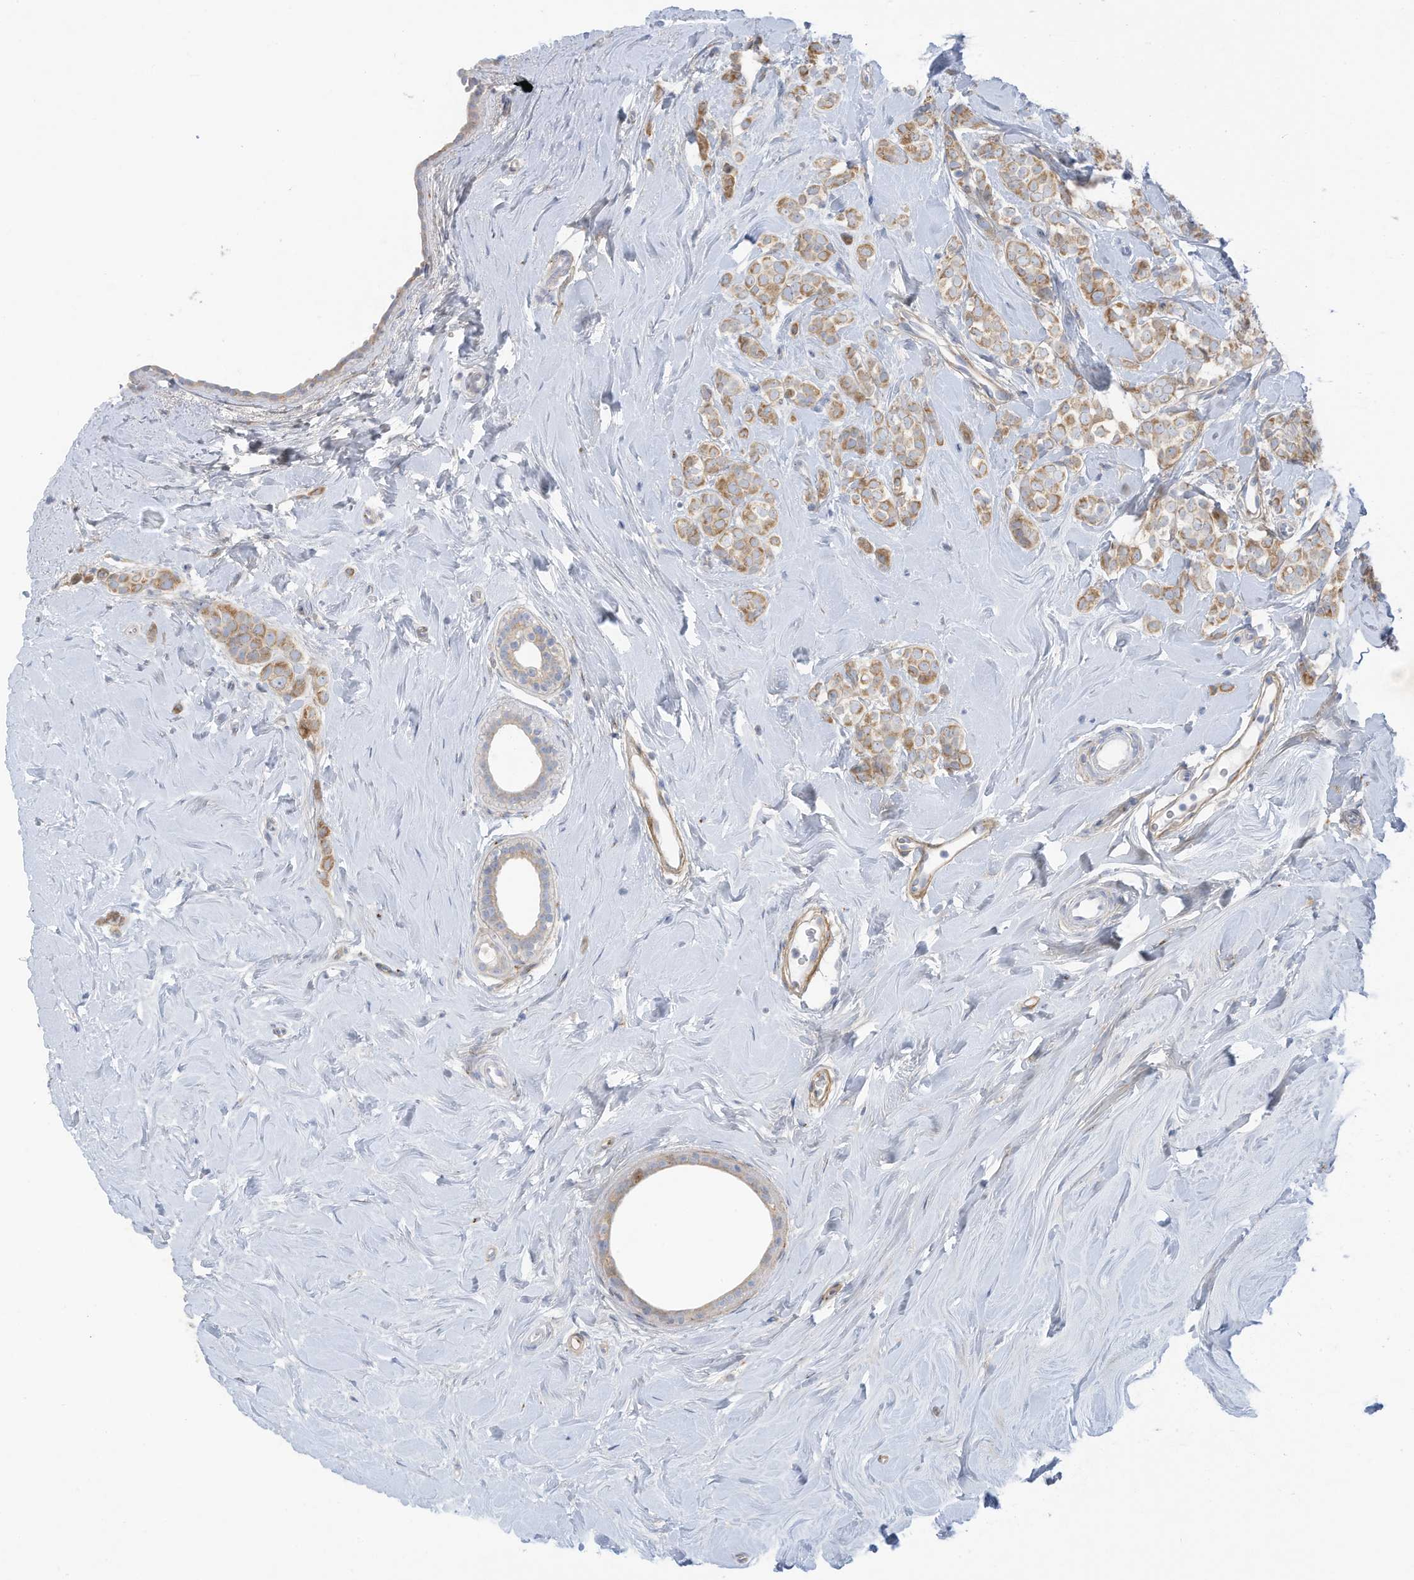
{"staining": {"intensity": "moderate", "quantity": ">75%", "location": "cytoplasmic/membranous"}, "tissue": "breast cancer", "cell_type": "Tumor cells", "image_type": "cancer", "snomed": [{"axis": "morphology", "description": "Lobular carcinoma"}, {"axis": "topography", "description": "Breast"}], "caption": "High-magnification brightfield microscopy of lobular carcinoma (breast) stained with DAB (3,3'-diaminobenzidine) (brown) and counterstained with hematoxylin (blue). tumor cells exhibit moderate cytoplasmic/membranous staining is seen in about>75% of cells.", "gene": "TRMT2B", "patient": {"sex": "female", "age": 47}}